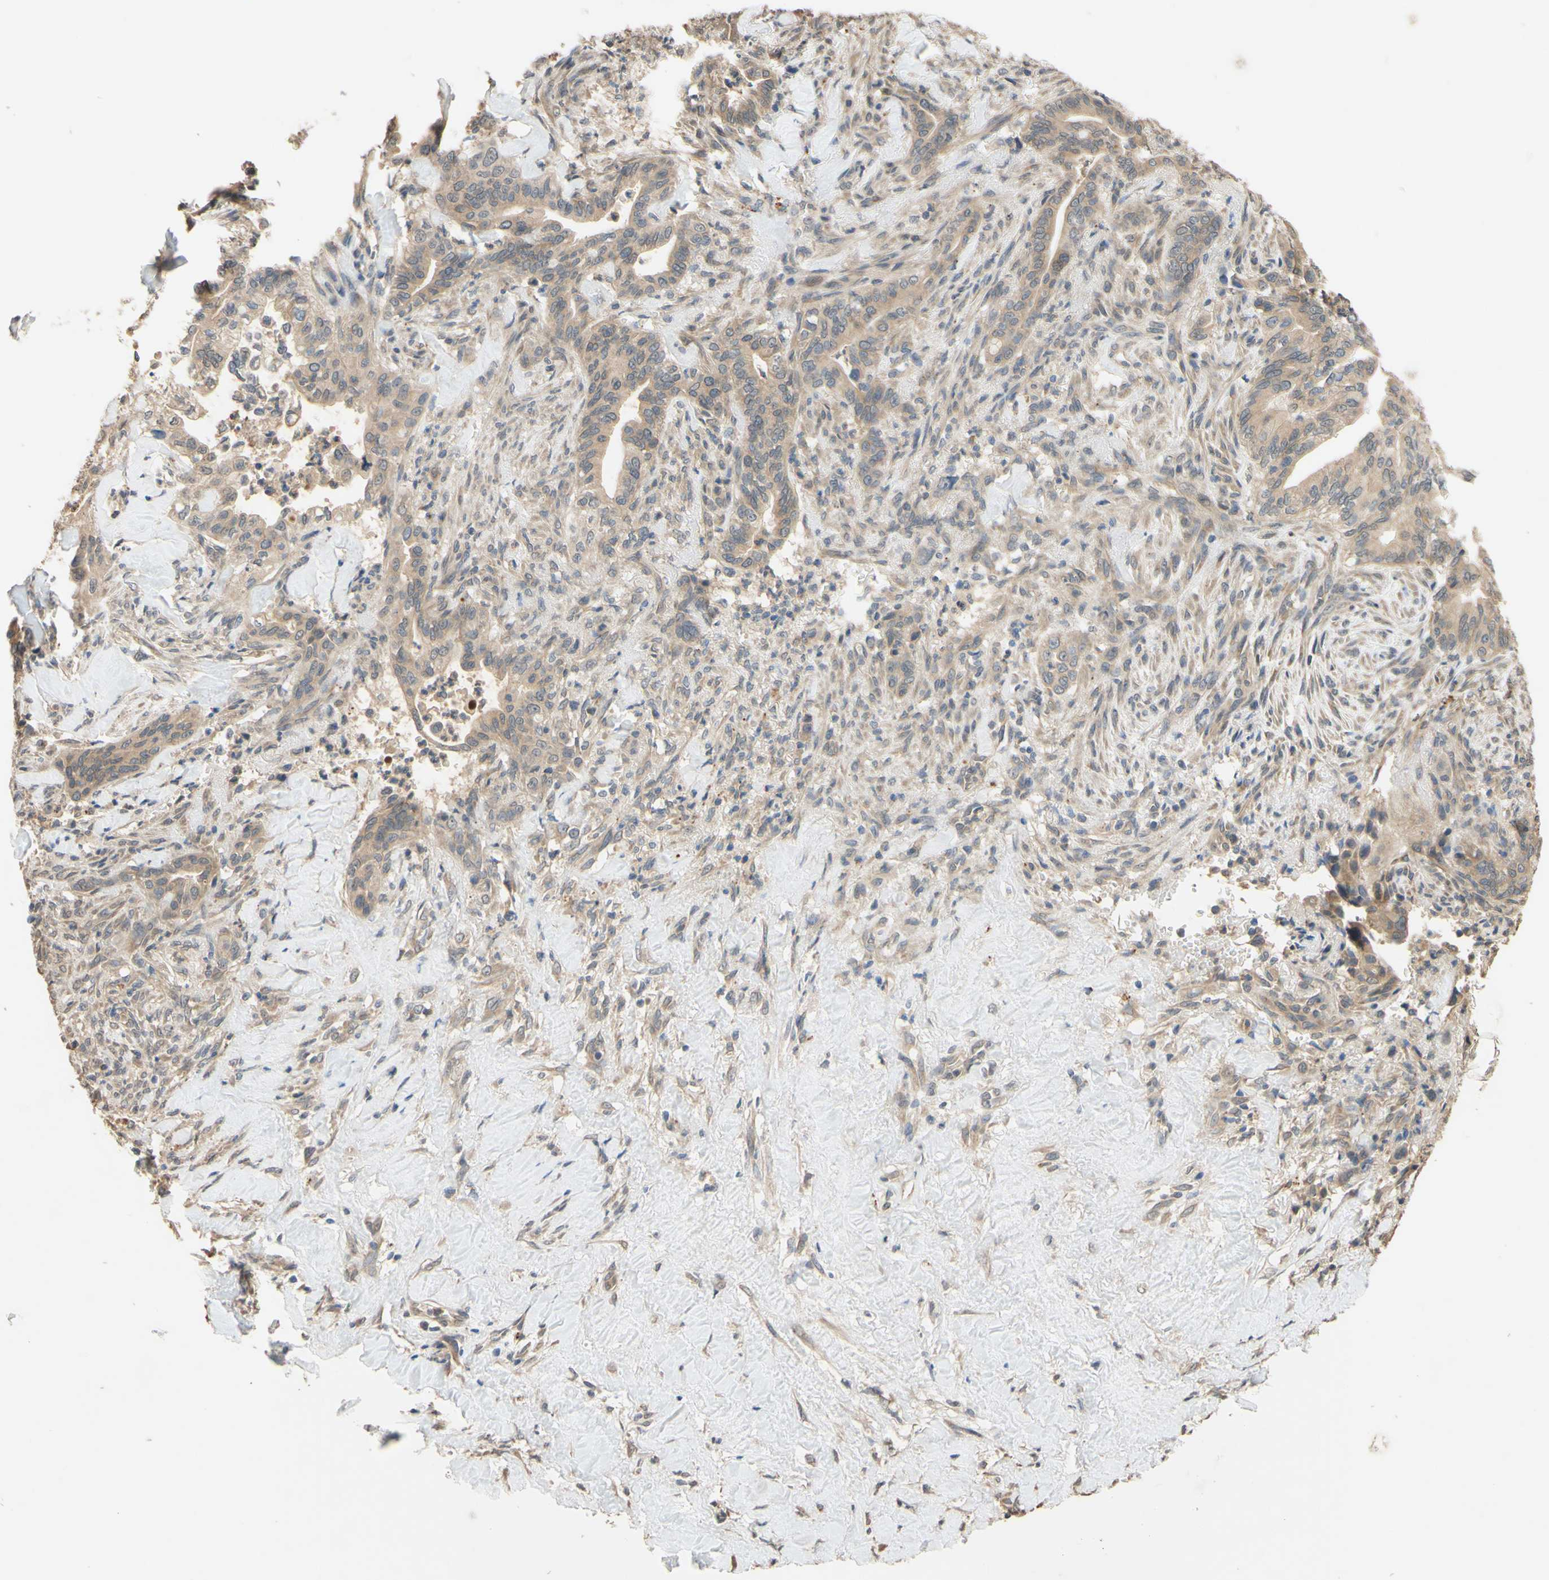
{"staining": {"intensity": "weak", "quantity": ">75%", "location": "cytoplasmic/membranous"}, "tissue": "liver cancer", "cell_type": "Tumor cells", "image_type": "cancer", "snomed": [{"axis": "morphology", "description": "Cholangiocarcinoma"}, {"axis": "topography", "description": "Liver"}], "caption": "High-magnification brightfield microscopy of liver cancer stained with DAB (brown) and counterstained with hematoxylin (blue). tumor cells exhibit weak cytoplasmic/membranous positivity is identified in about>75% of cells.", "gene": "SMIM19", "patient": {"sex": "female", "age": 67}}